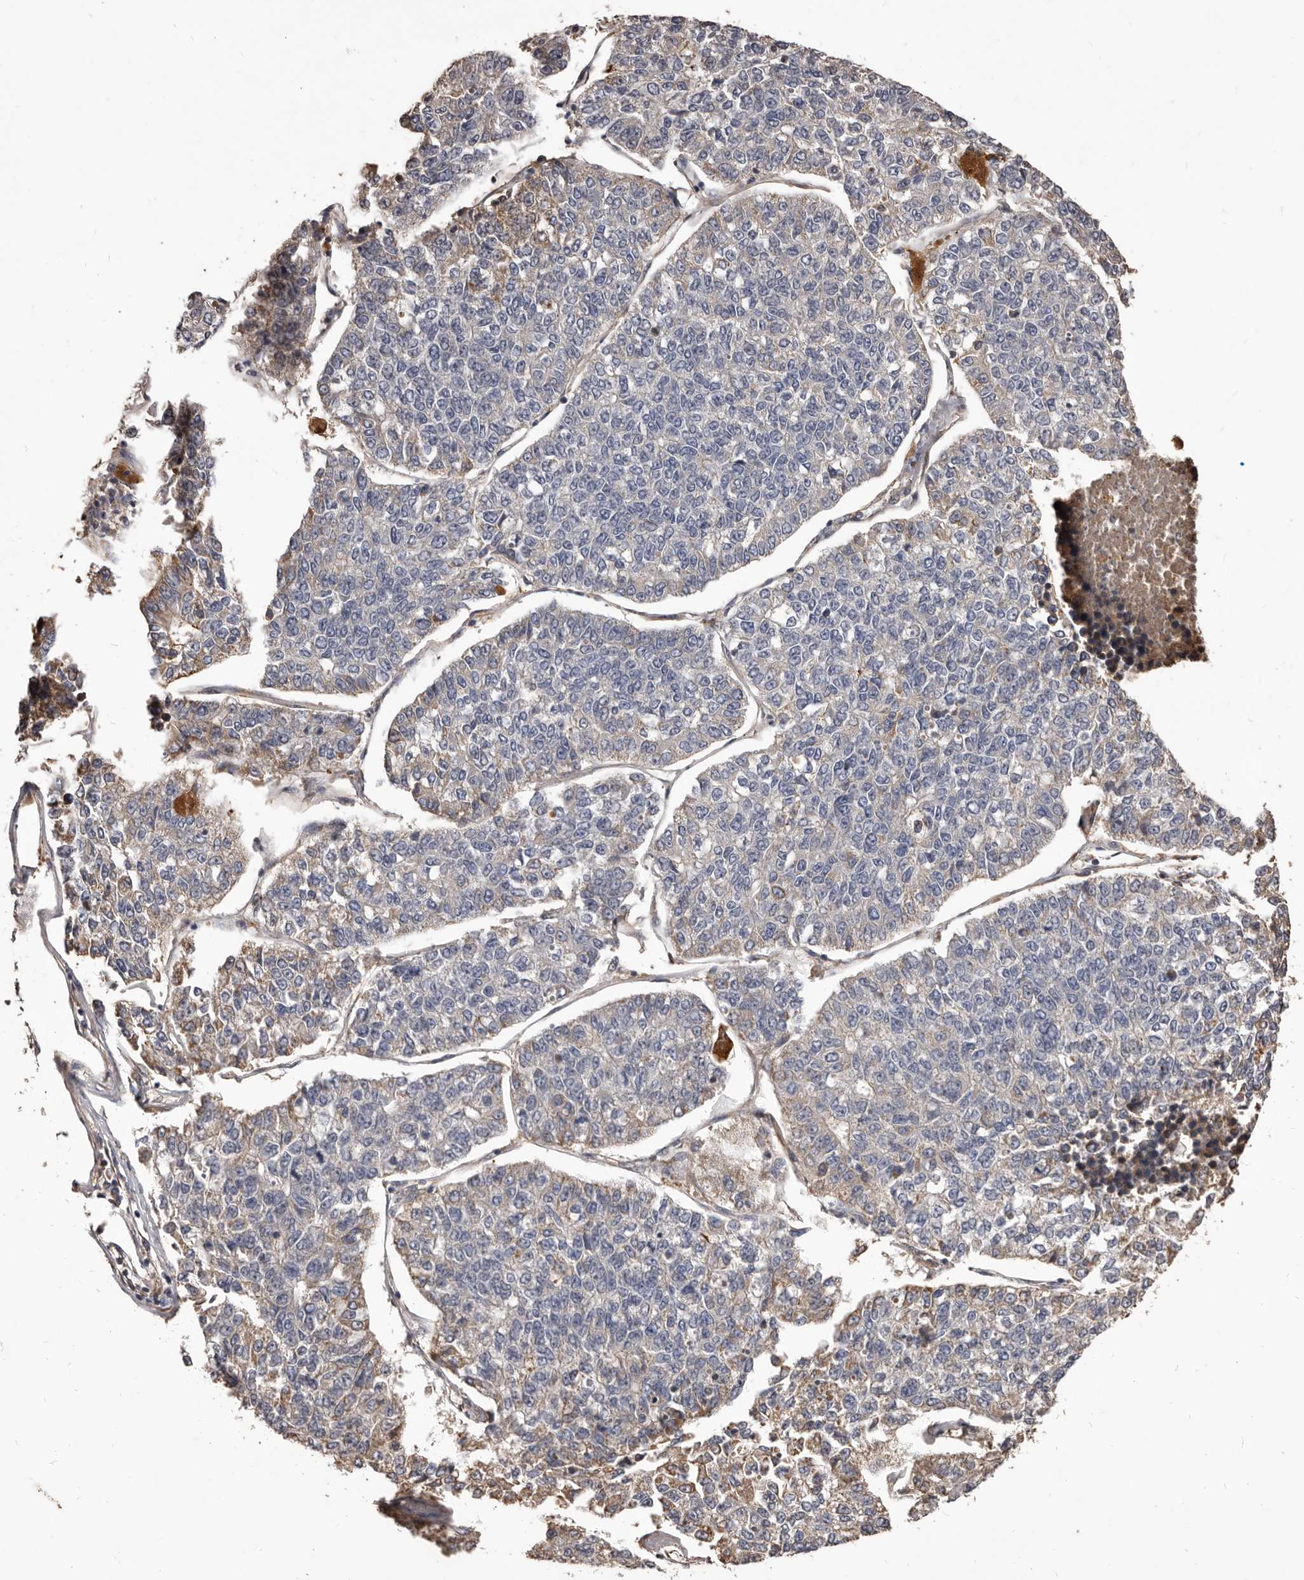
{"staining": {"intensity": "negative", "quantity": "none", "location": "none"}, "tissue": "lung cancer", "cell_type": "Tumor cells", "image_type": "cancer", "snomed": [{"axis": "morphology", "description": "Adenocarcinoma, NOS"}, {"axis": "topography", "description": "Lung"}], "caption": "This is a histopathology image of immunohistochemistry staining of adenocarcinoma (lung), which shows no expression in tumor cells.", "gene": "ALPK1", "patient": {"sex": "male", "age": 49}}